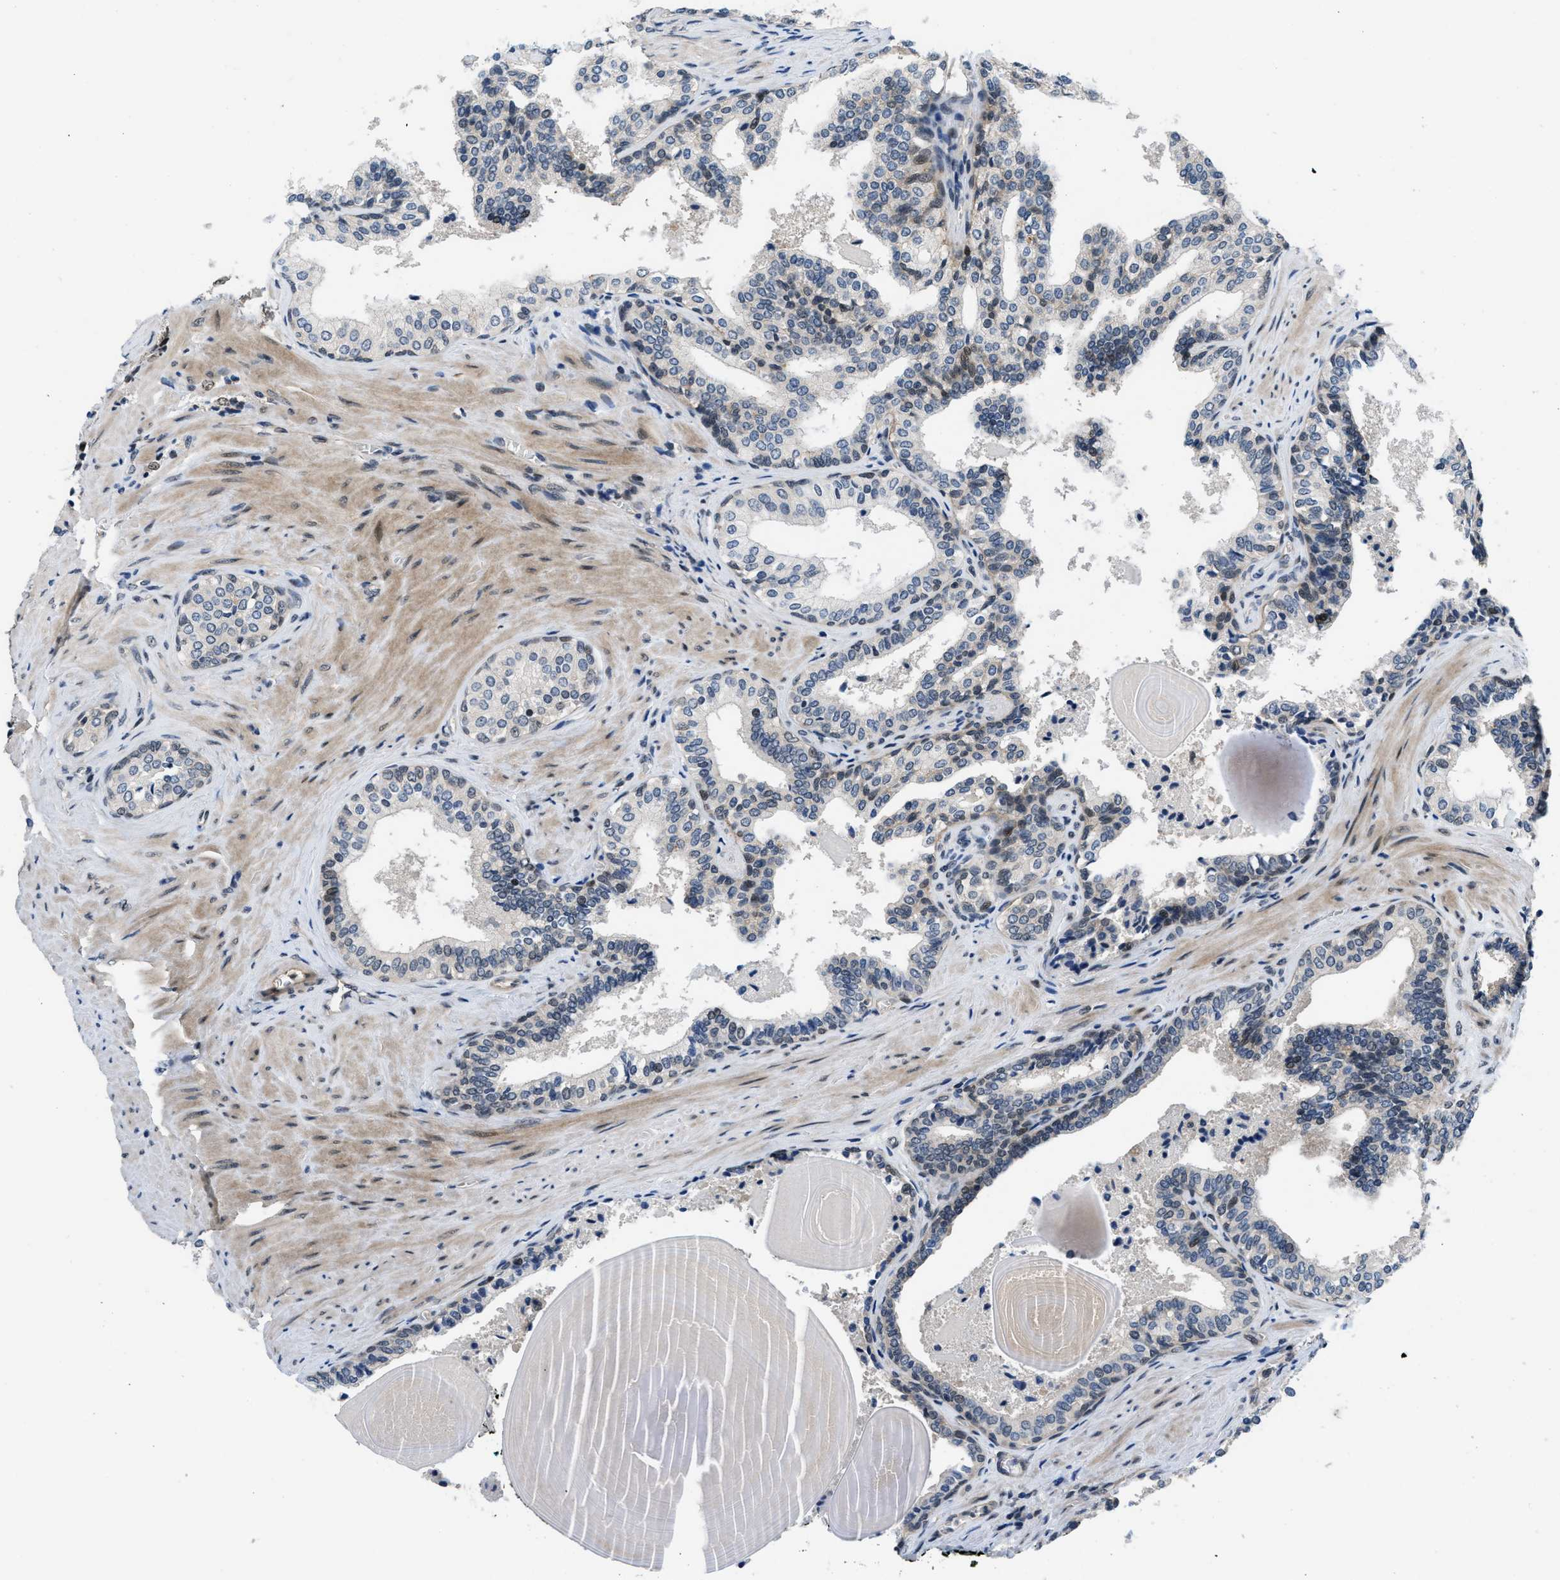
{"staining": {"intensity": "moderate", "quantity": "<25%", "location": "nuclear"}, "tissue": "prostate cancer", "cell_type": "Tumor cells", "image_type": "cancer", "snomed": [{"axis": "morphology", "description": "Adenocarcinoma, Low grade"}, {"axis": "topography", "description": "Prostate"}], "caption": "Tumor cells show moderate nuclear positivity in approximately <25% of cells in prostate cancer.", "gene": "SETD5", "patient": {"sex": "male", "age": 60}}